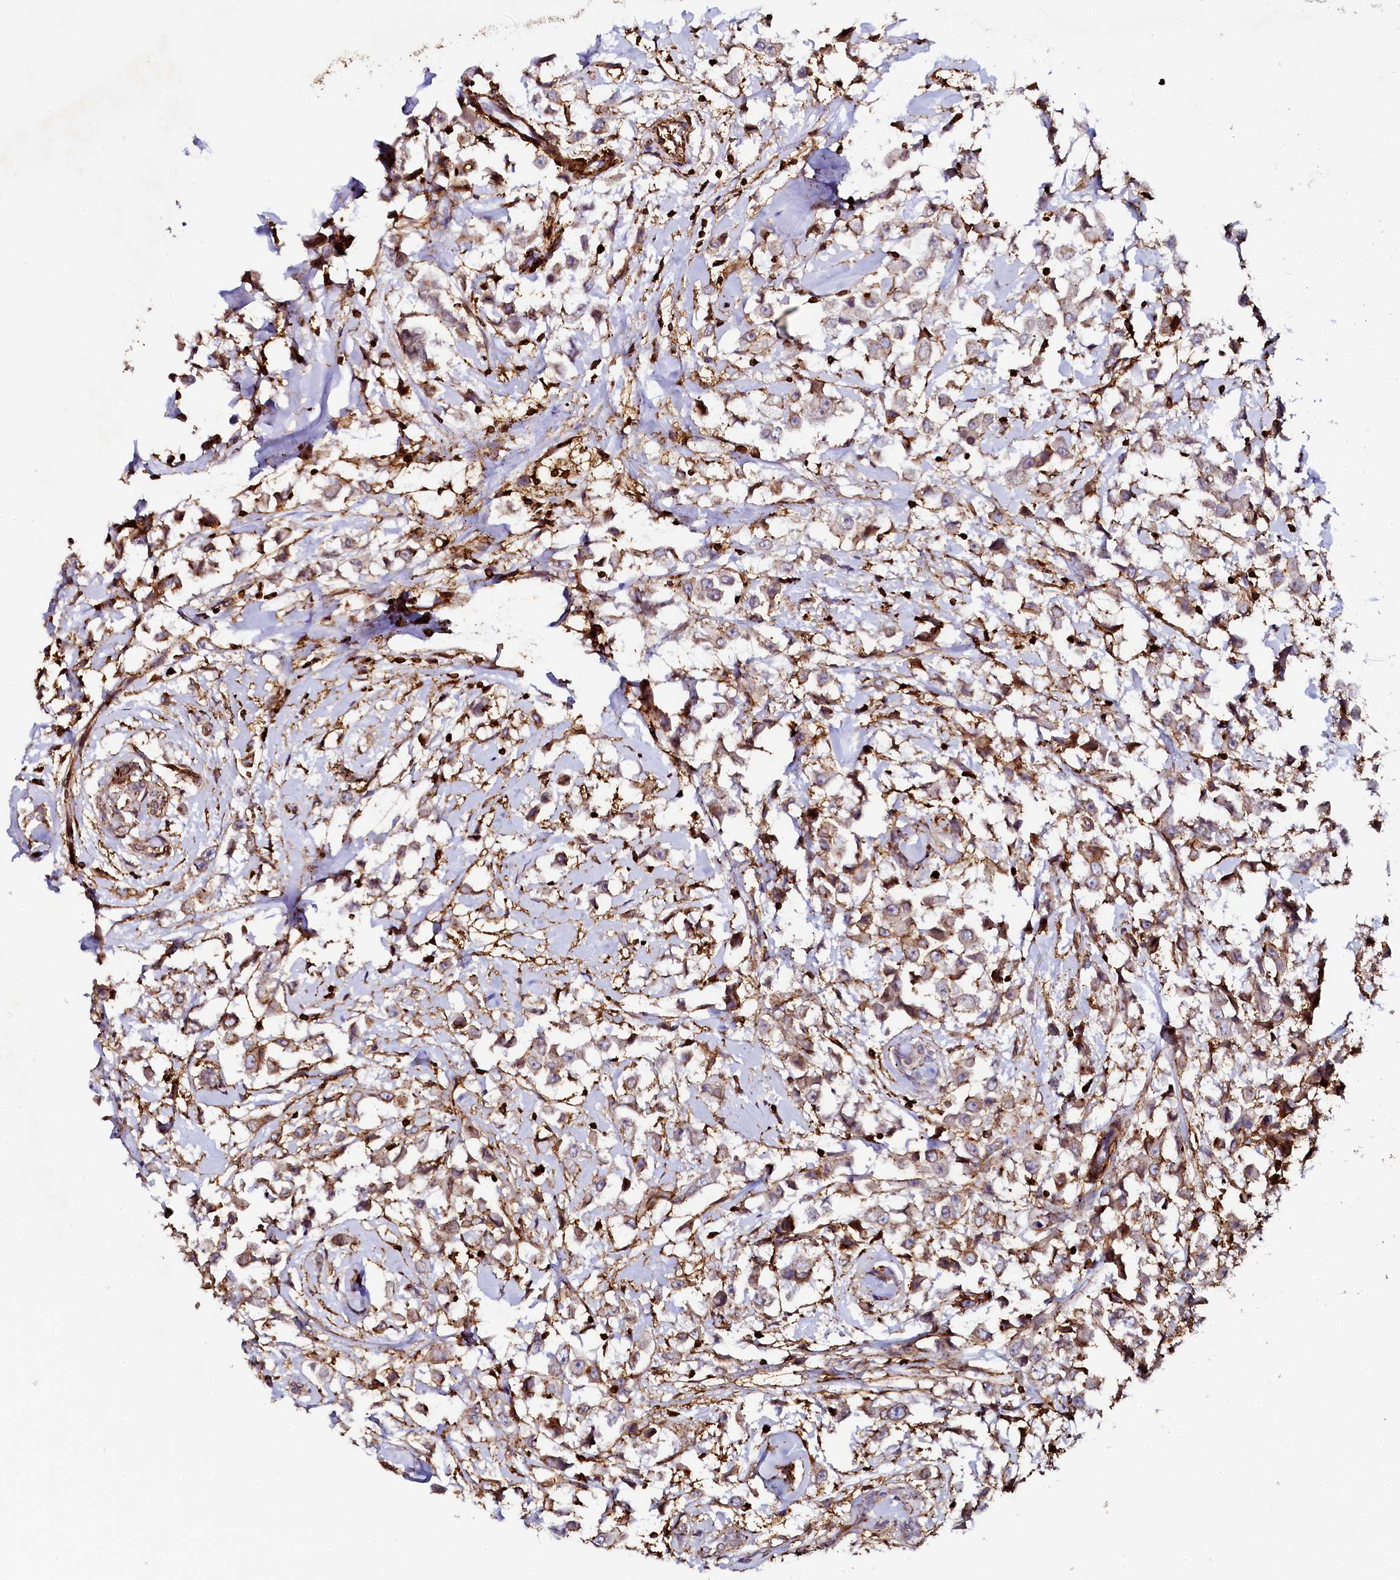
{"staining": {"intensity": "weak", "quantity": "25%-75%", "location": "cytoplasmic/membranous"}, "tissue": "breast cancer", "cell_type": "Tumor cells", "image_type": "cancer", "snomed": [{"axis": "morphology", "description": "Duct carcinoma"}, {"axis": "topography", "description": "Breast"}], "caption": "Breast cancer (intraductal carcinoma) stained with a protein marker displays weak staining in tumor cells.", "gene": "AAAS", "patient": {"sex": "female", "age": 61}}